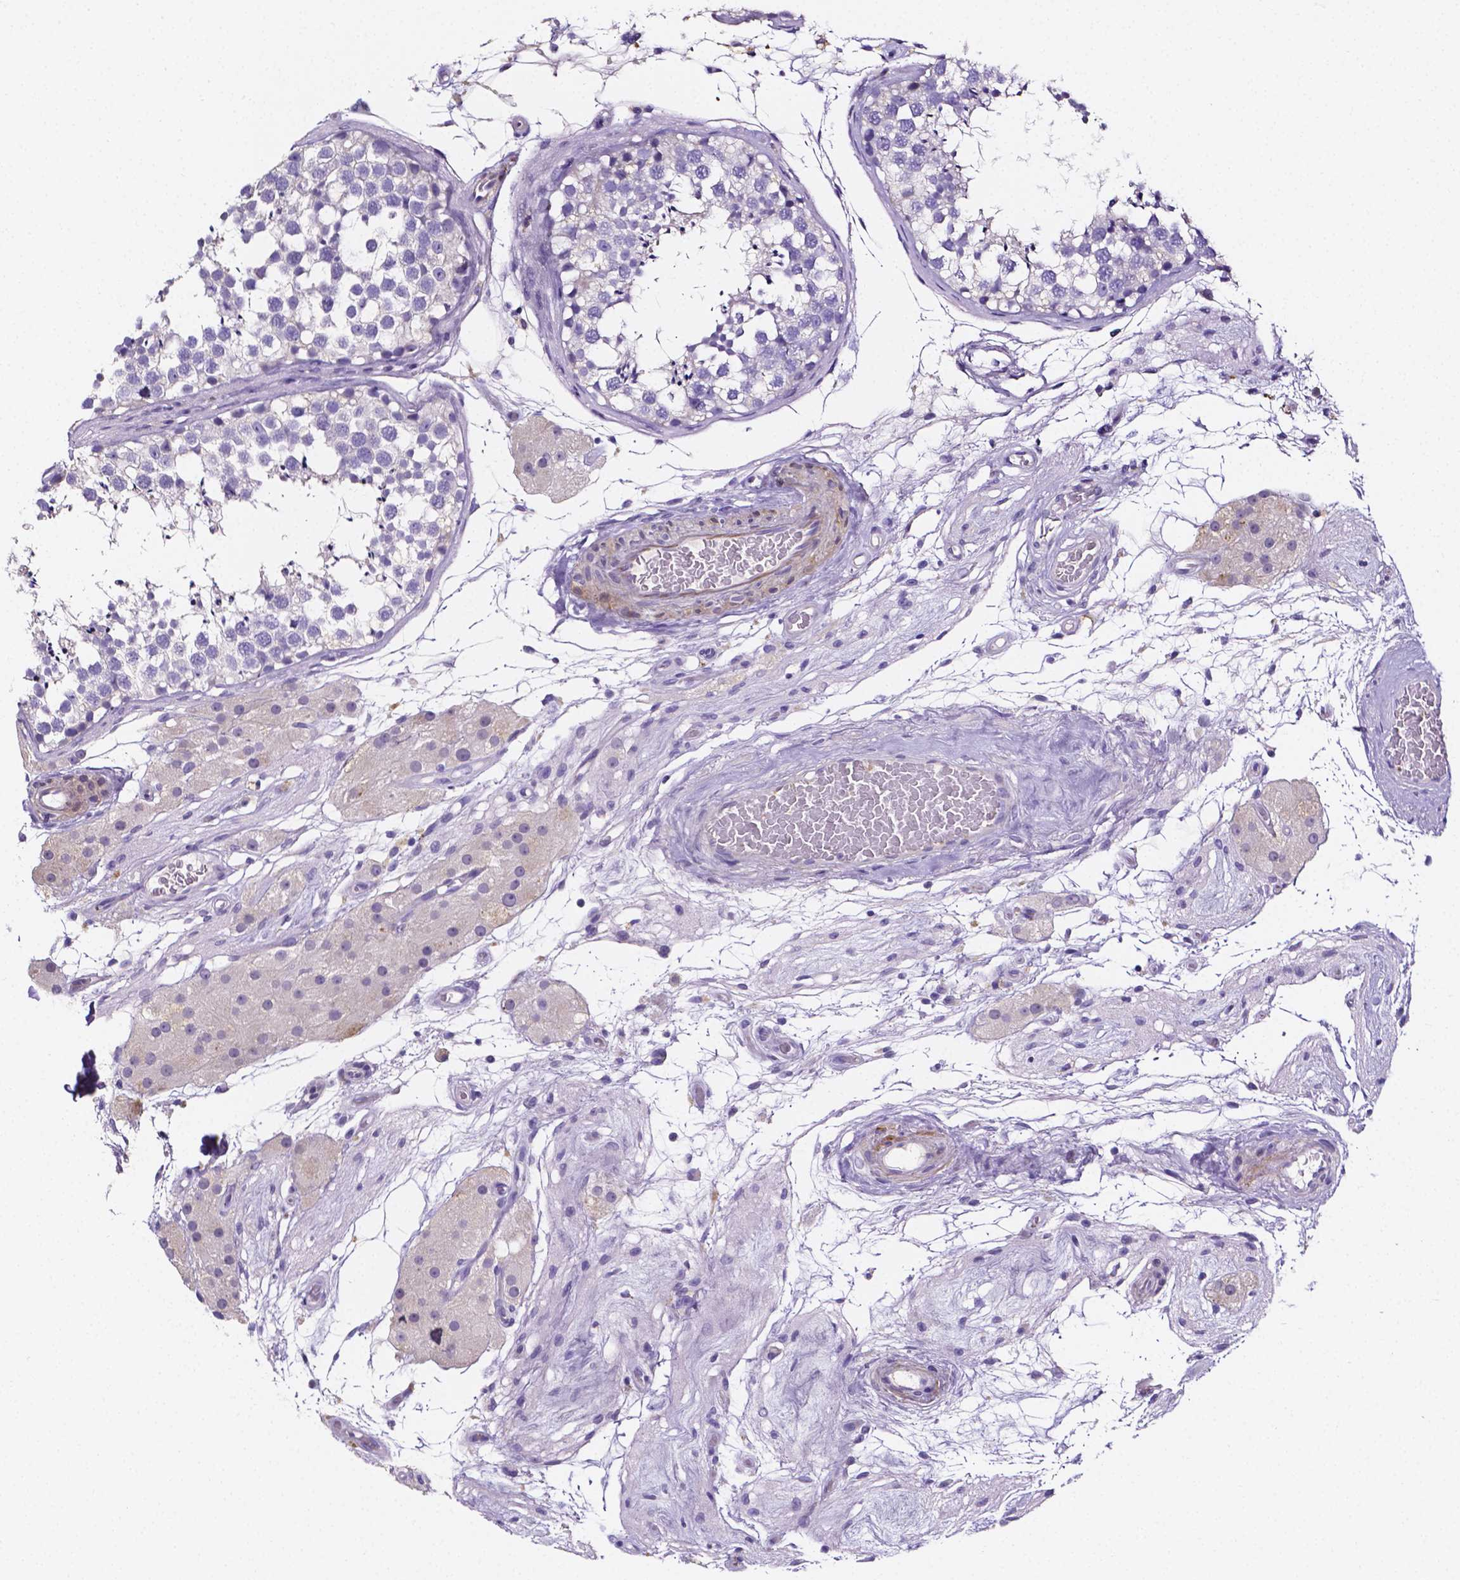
{"staining": {"intensity": "negative", "quantity": "none", "location": "none"}, "tissue": "testis", "cell_type": "Cells in seminiferous ducts", "image_type": "normal", "snomed": [{"axis": "morphology", "description": "Normal tissue, NOS"}, {"axis": "morphology", "description": "Seminoma, NOS"}, {"axis": "topography", "description": "Testis"}], "caption": "Immunohistochemistry histopathology image of normal testis: human testis stained with DAB (3,3'-diaminobenzidine) reveals no significant protein positivity in cells in seminiferous ducts.", "gene": "NRGN", "patient": {"sex": "male", "age": 65}}